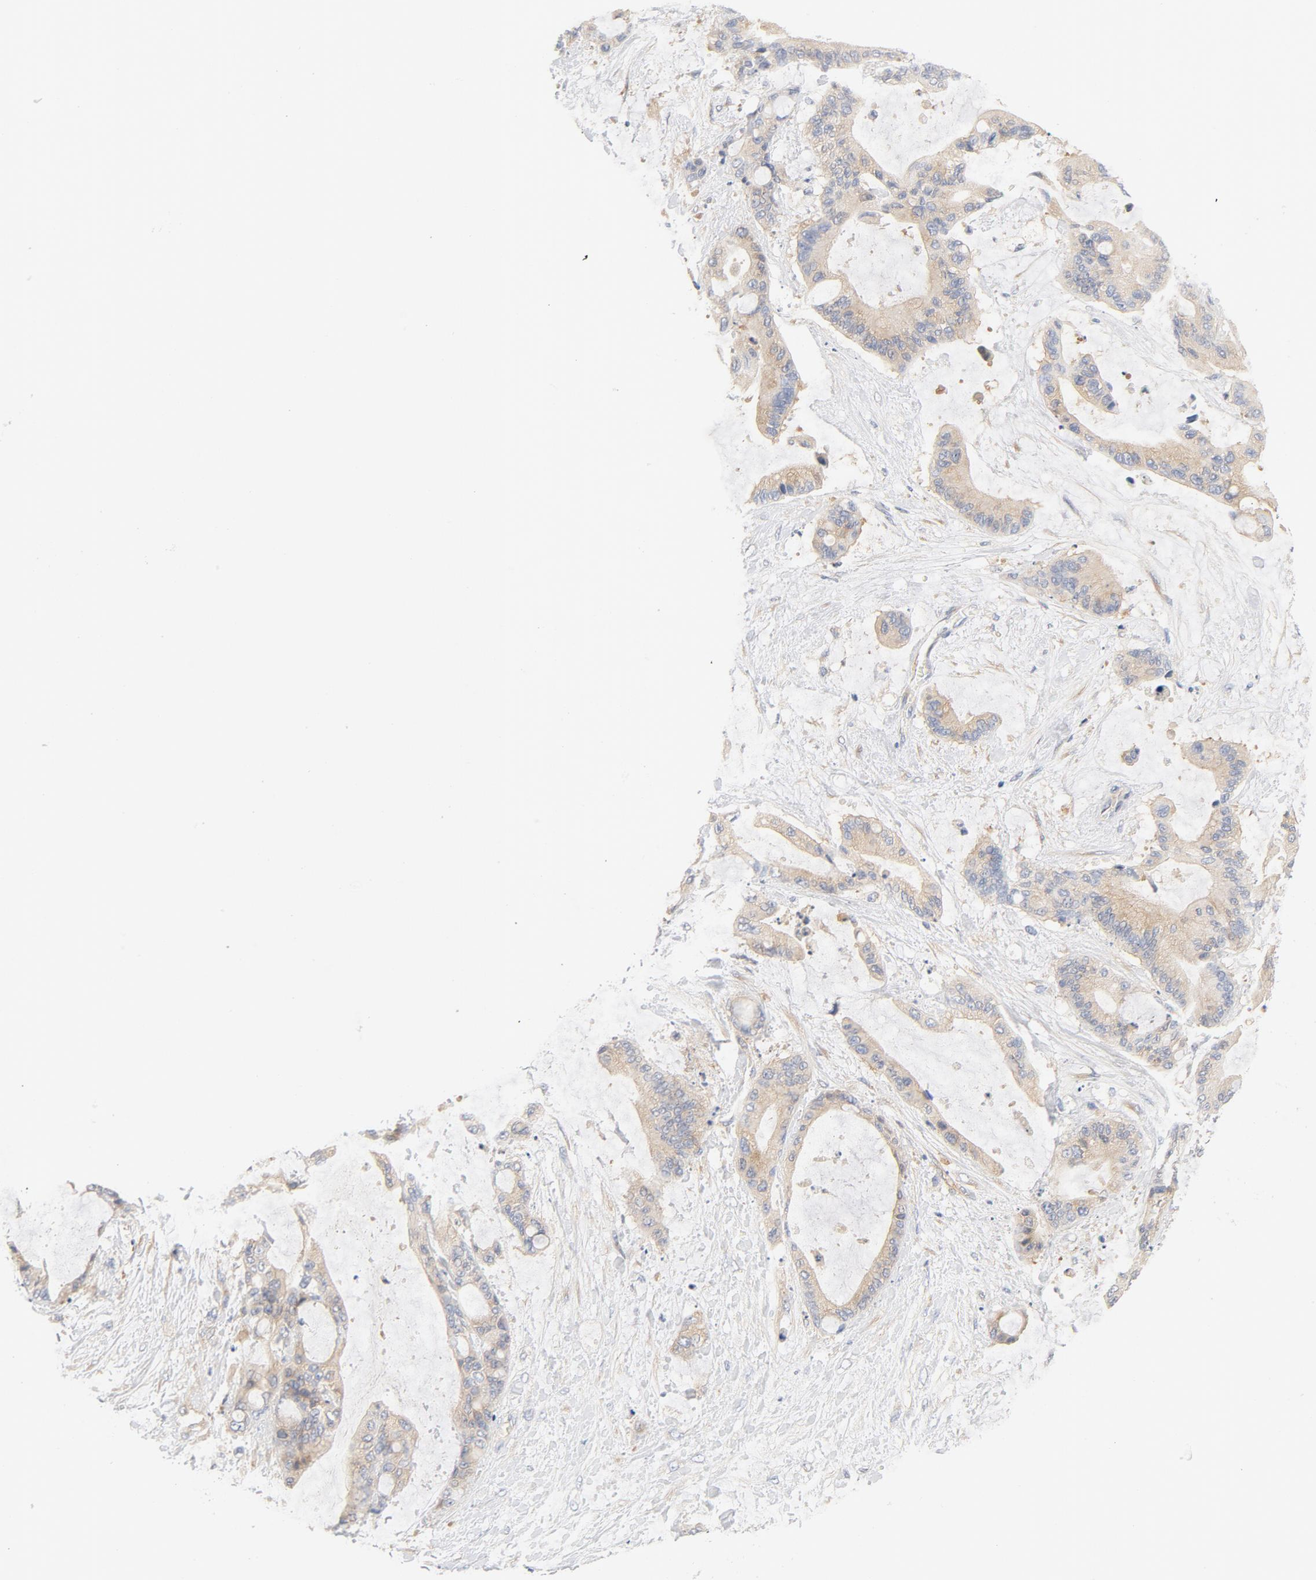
{"staining": {"intensity": "weak", "quantity": "<25%", "location": "cytoplasmic/membranous"}, "tissue": "liver cancer", "cell_type": "Tumor cells", "image_type": "cancer", "snomed": [{"axis": "morphology", "description": "Cholangiocarcinoma"}, {"axis": "topography", "description": "Liver"}], "caption": "Tumor cells show no significant expression in liver cancer.", "gene": "DYNC1H1", "patient": {"sex": "female", "age": 73}}